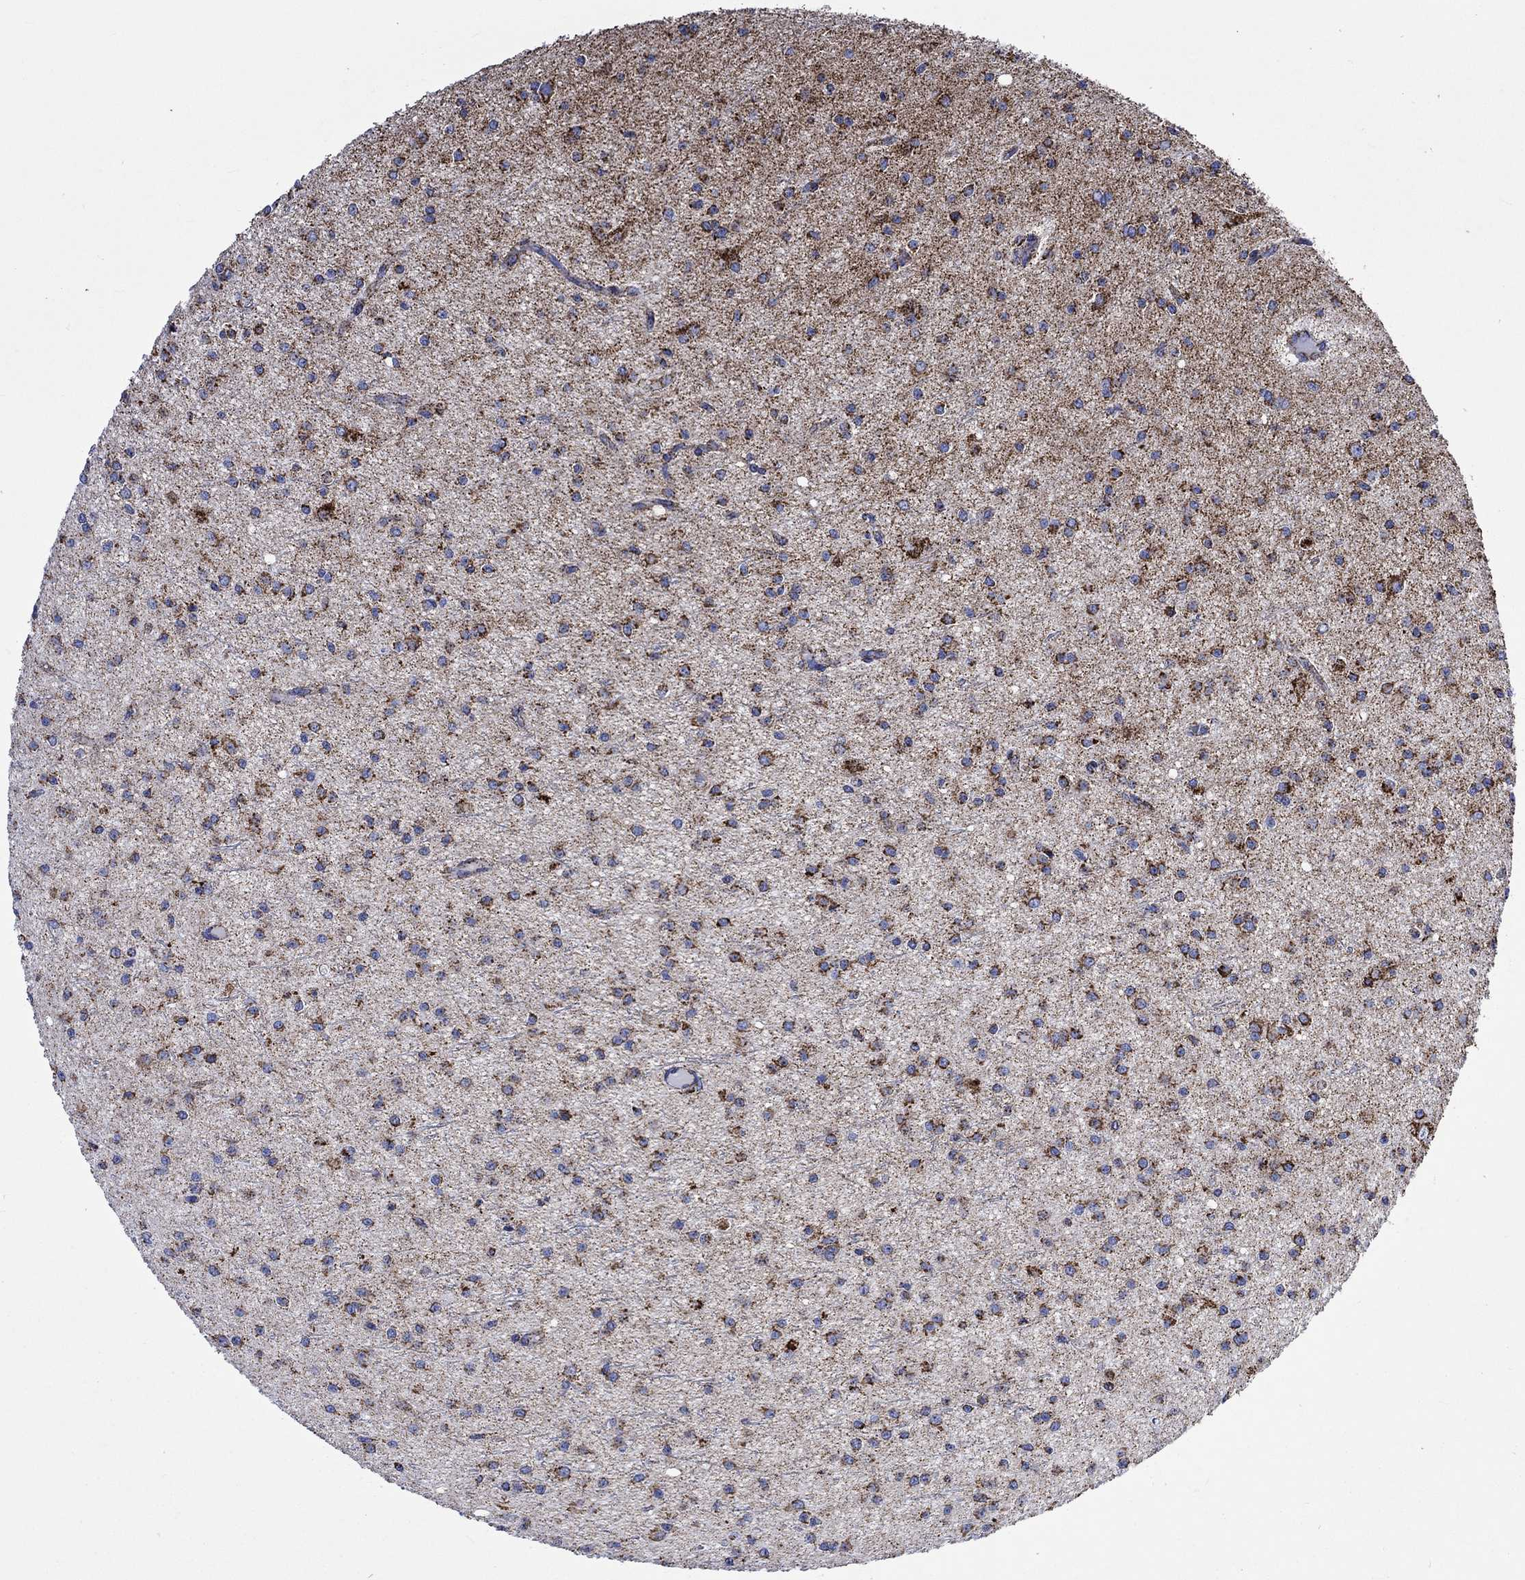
{"staining": {"intensity": "strong", "quantity": "25%-75%", "location": "cytoplasmic/membranous"}, "tissue": "glioma", "cell_type": "Tumor cells", "image_type": "cancer", "snomed": [{"axis": "morphology", "description": "Glioma, malignant, Low grade"}, {"axis": "topography", "description": "Brain"}], "caption": "DAB immunohistochemical staining of low-grade glioma (malignant) displays strong cytoplasmic/membranous protein positivity in about 25%-75% of tumor cells.", "gene": "RCE1", "patient": {"sex": "male", "age": 27}}